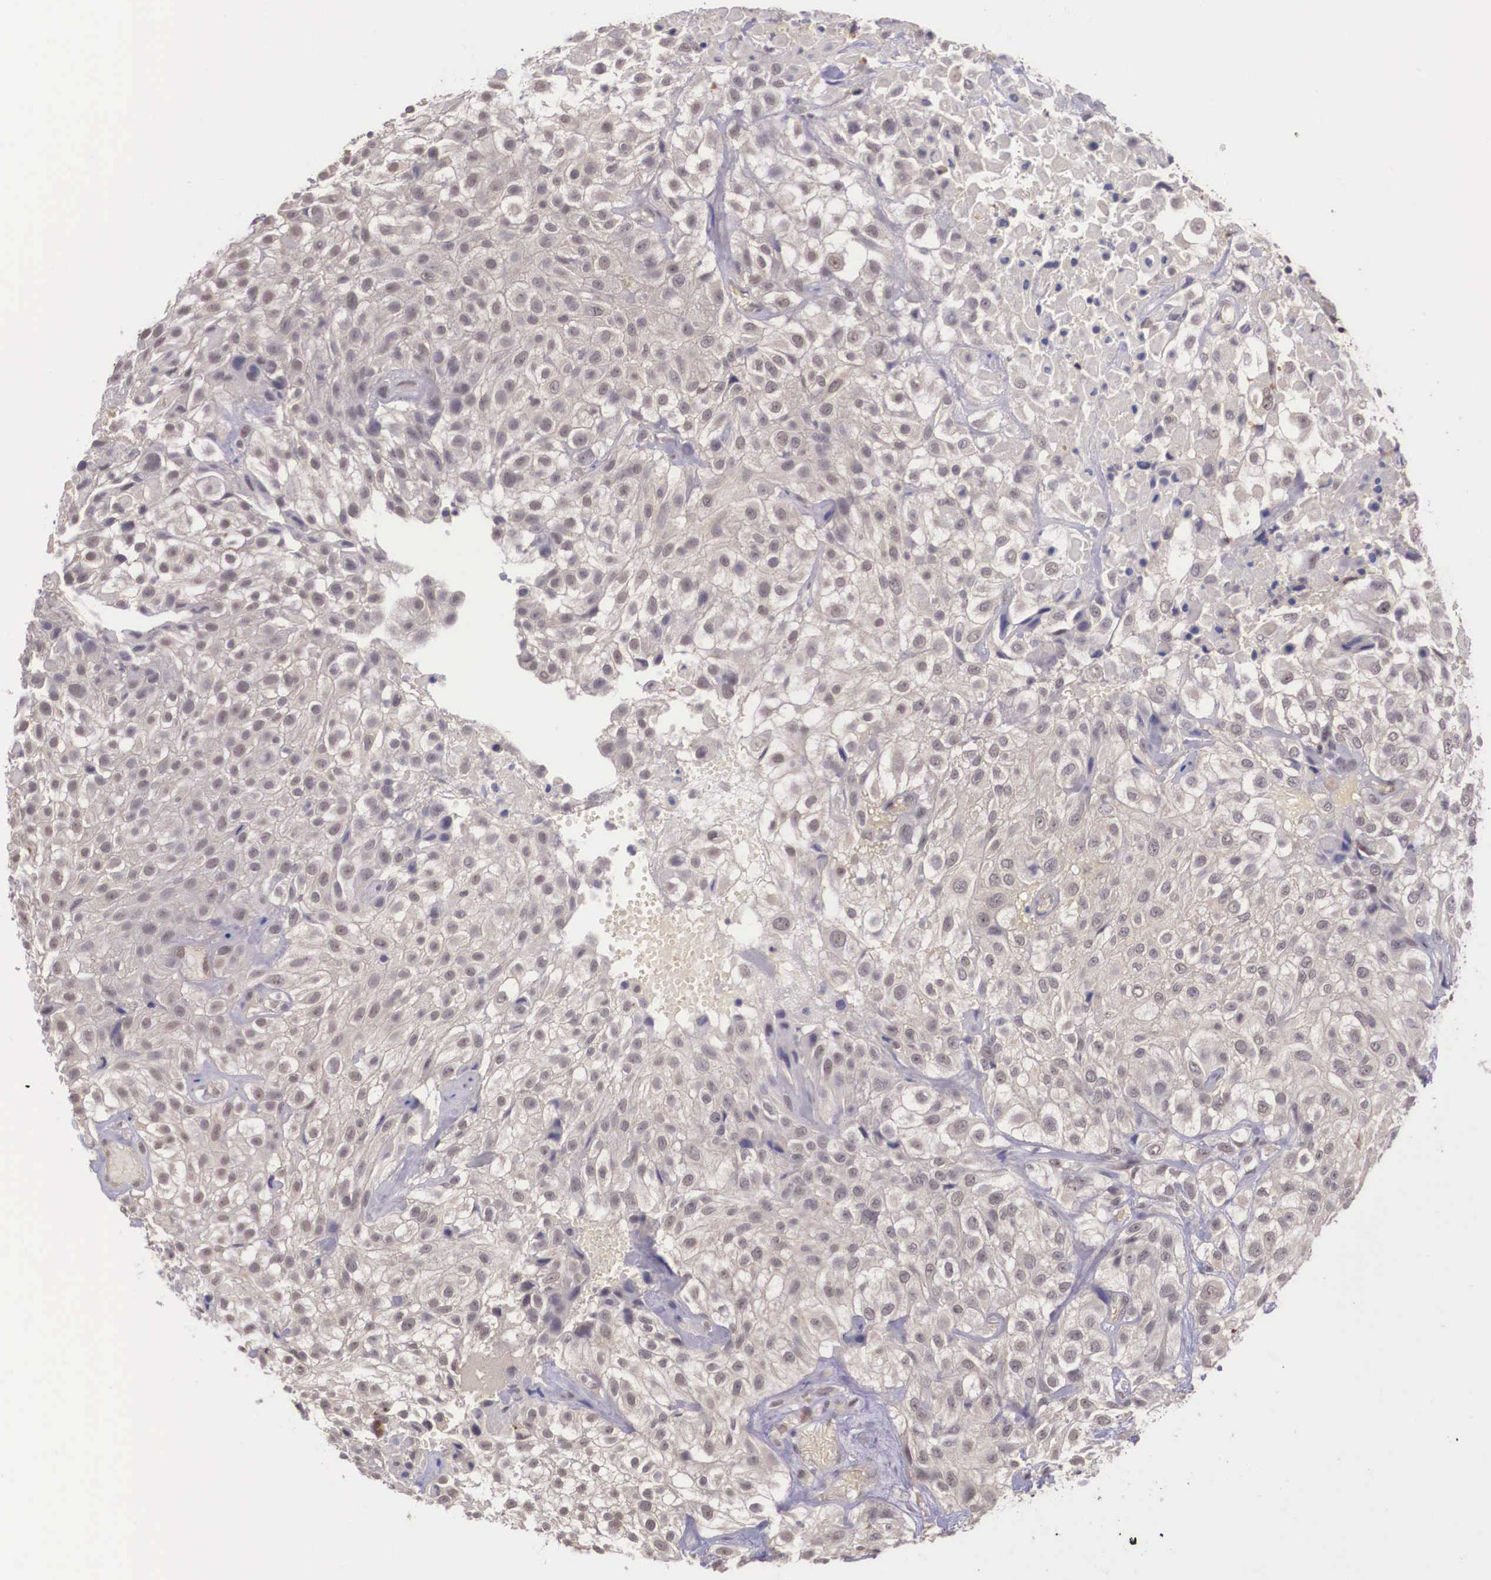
{"staining": {"intensity": "weak", "quantity": ">75%", "location": "cytoplasmic/membranous"}, "tissue": "urothelial cancer", "cell_type": "Tumor cells", "image_type": "cancer", "snomed": [{"axis": "morphology", "description": "Urothelial carcinoma, High grade"}, {"axis": "topography", "description": "Urinary bladder"}], "caption": "This photomicrograph demonstrates immunohistochemistry staining of human urothelial cancer, with low weak cytoplasmic/membranous positivity in approximately >75% of tumor cells.", "gene": "VASH1", "patient": {"sex": "male", "age": 56}}